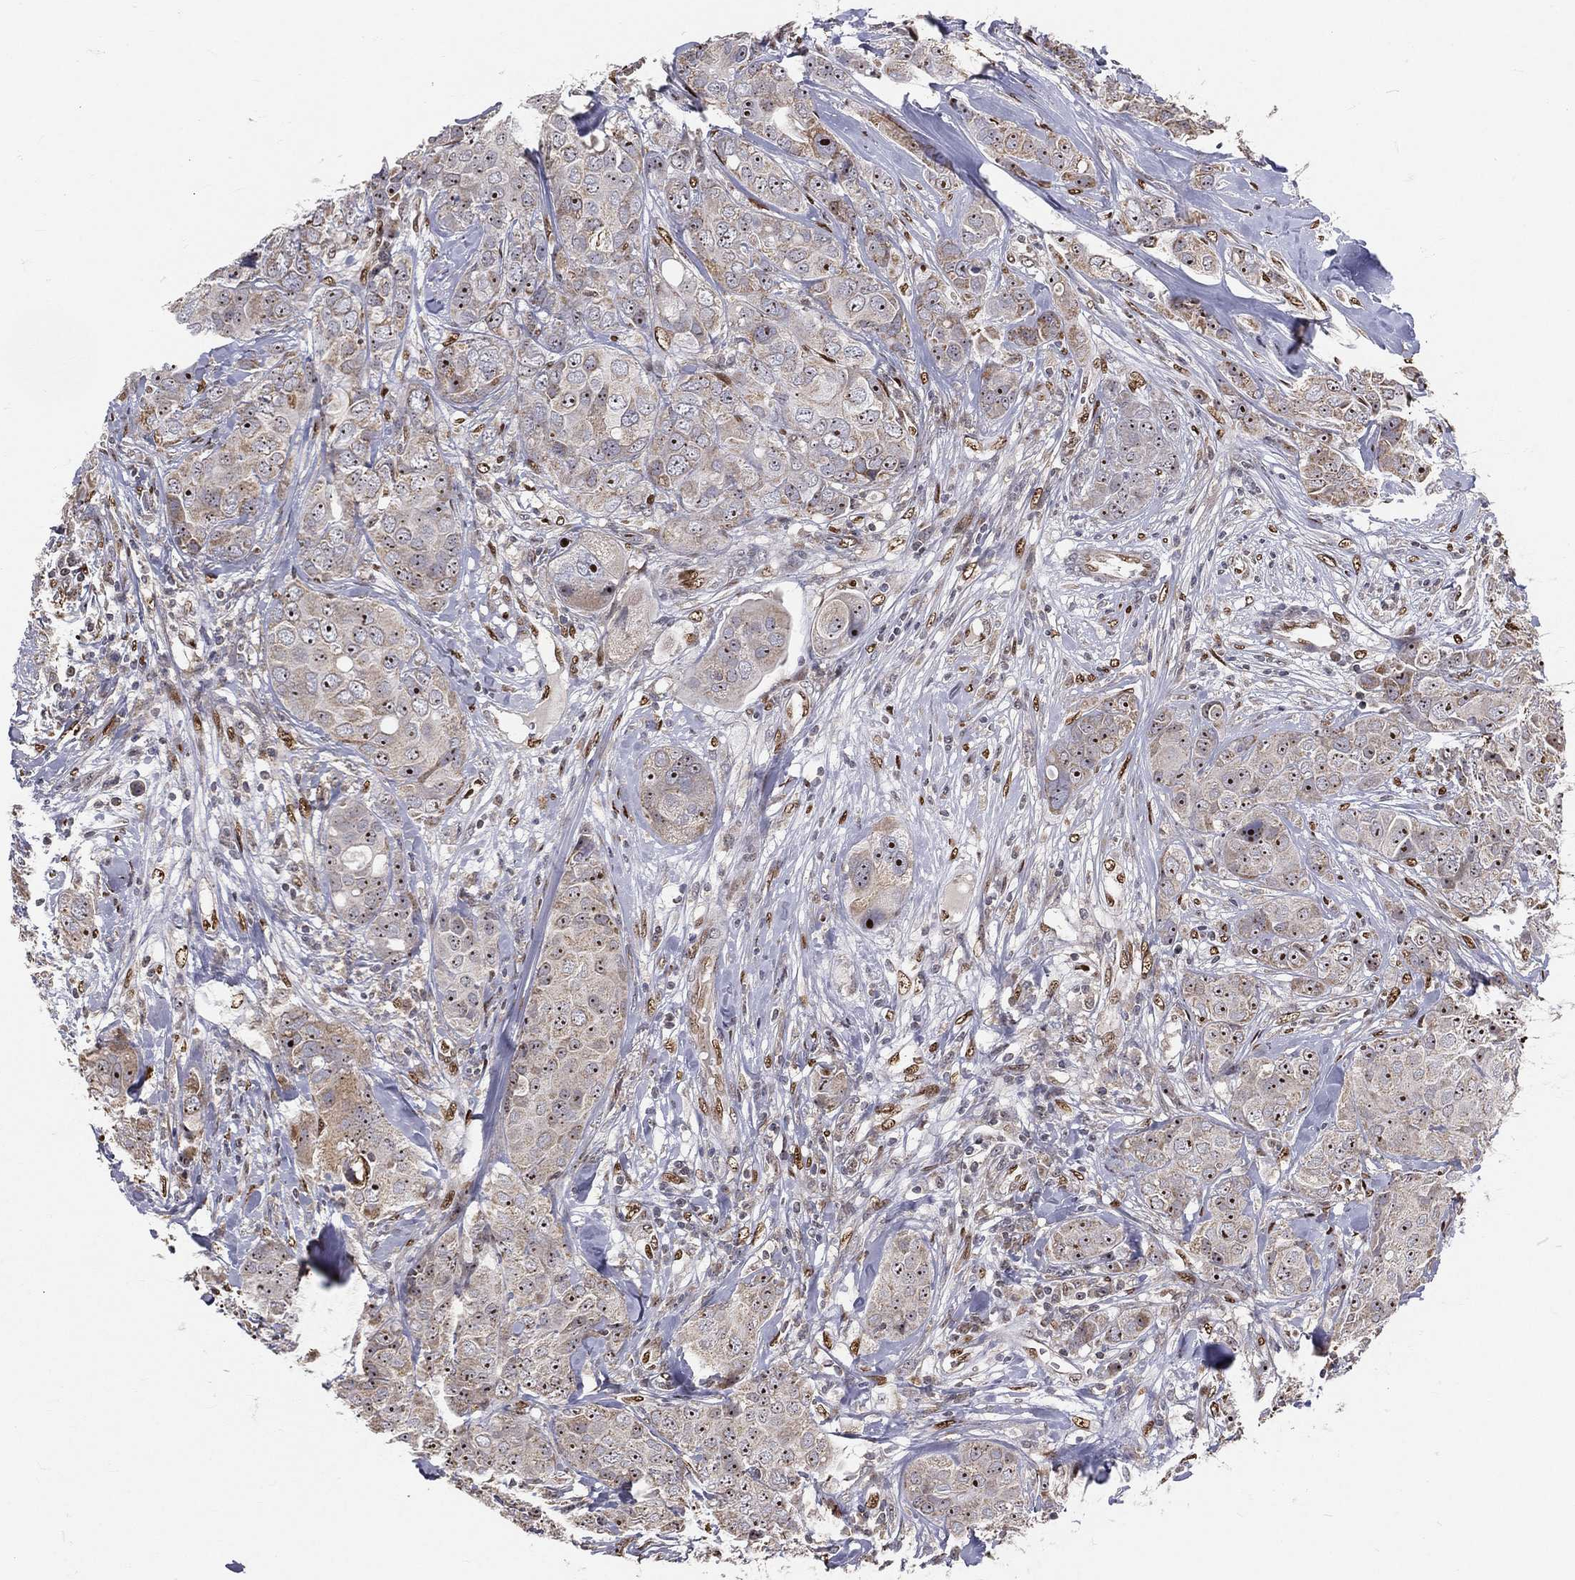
{"staining": {"intensity": "moderate", "quantity": "25%-75%", "location": "nuclear"}, "tissue": "breast cancer", "cell_type": "Tumor cells", "image_type": "cancer", "snomed": [{"axis": "morphology", "description": "Duct carcinoma"}, {"axis": "topography", "description": "Breast"}], "caption": "A high-resolution histopathology image shows immunohistochemistry (IHC) staining of breast cancer (invasive ductal carcinoma), which demonstrates moderate nuclear positivity in about 25%-75% of tumor cells.", "gene": "ZEB1", "patient": {"sex": "female", "age": 43}}